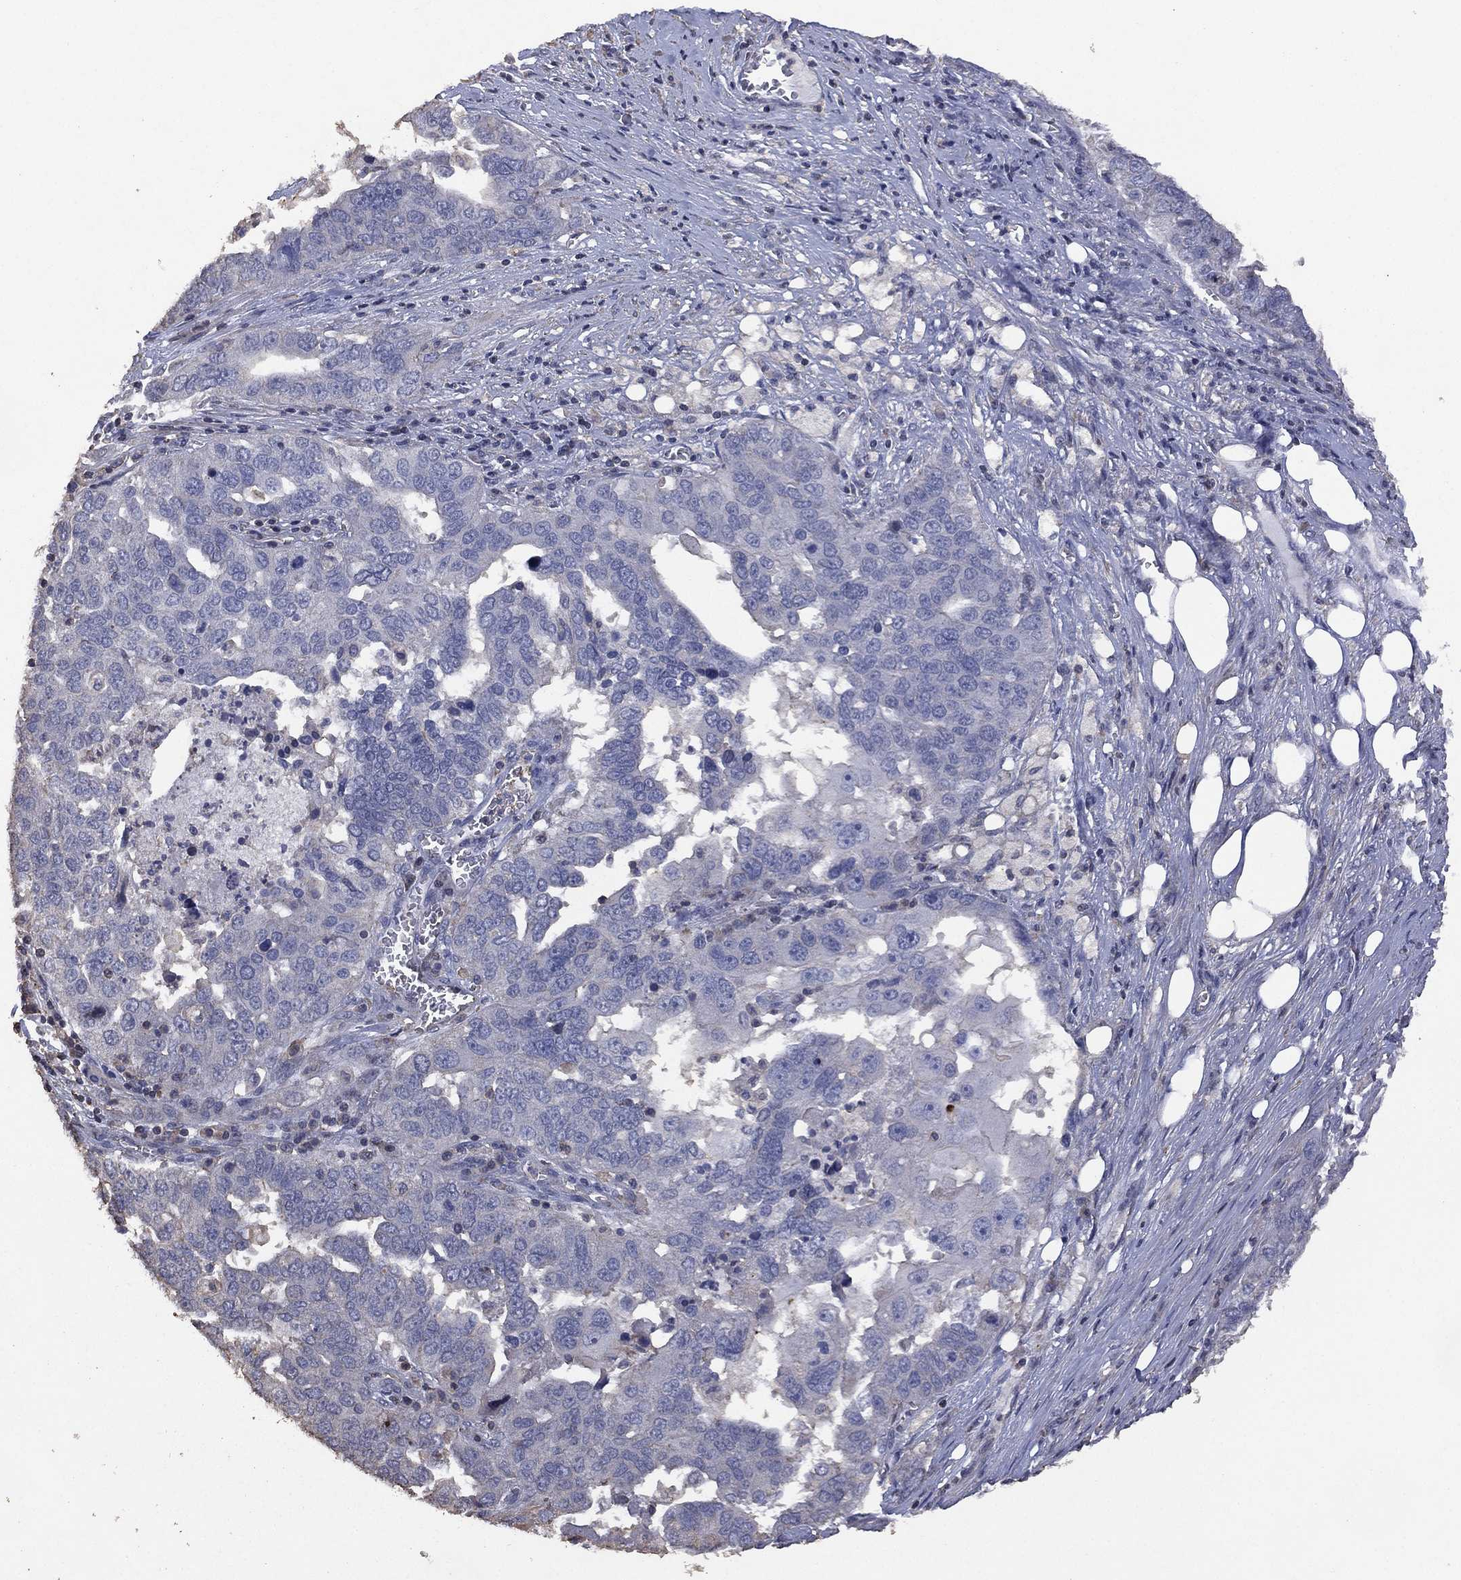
{"staining": {"intensity": "negative", "quantity": "none", "location": "none"}, "tissue": "ovarian cancer", "cell_type": "Tumor cells", "image_type": "cancer", "snomed": [{"axis": "morphology", "description": "Carcinoma, endometroid"}, {"axis": "topography", "description": "Soft tissue"}, {"axis": "topography", "description": "Ovary"}], "caption": "IHC photomicrograph of human endometroid carcinoma (ovarian) stained for a protein (brown), which exhibits no expression in tumor cells.", "gene": "ADPRHL1", "patient": {"sex": "female", "age": 52}}